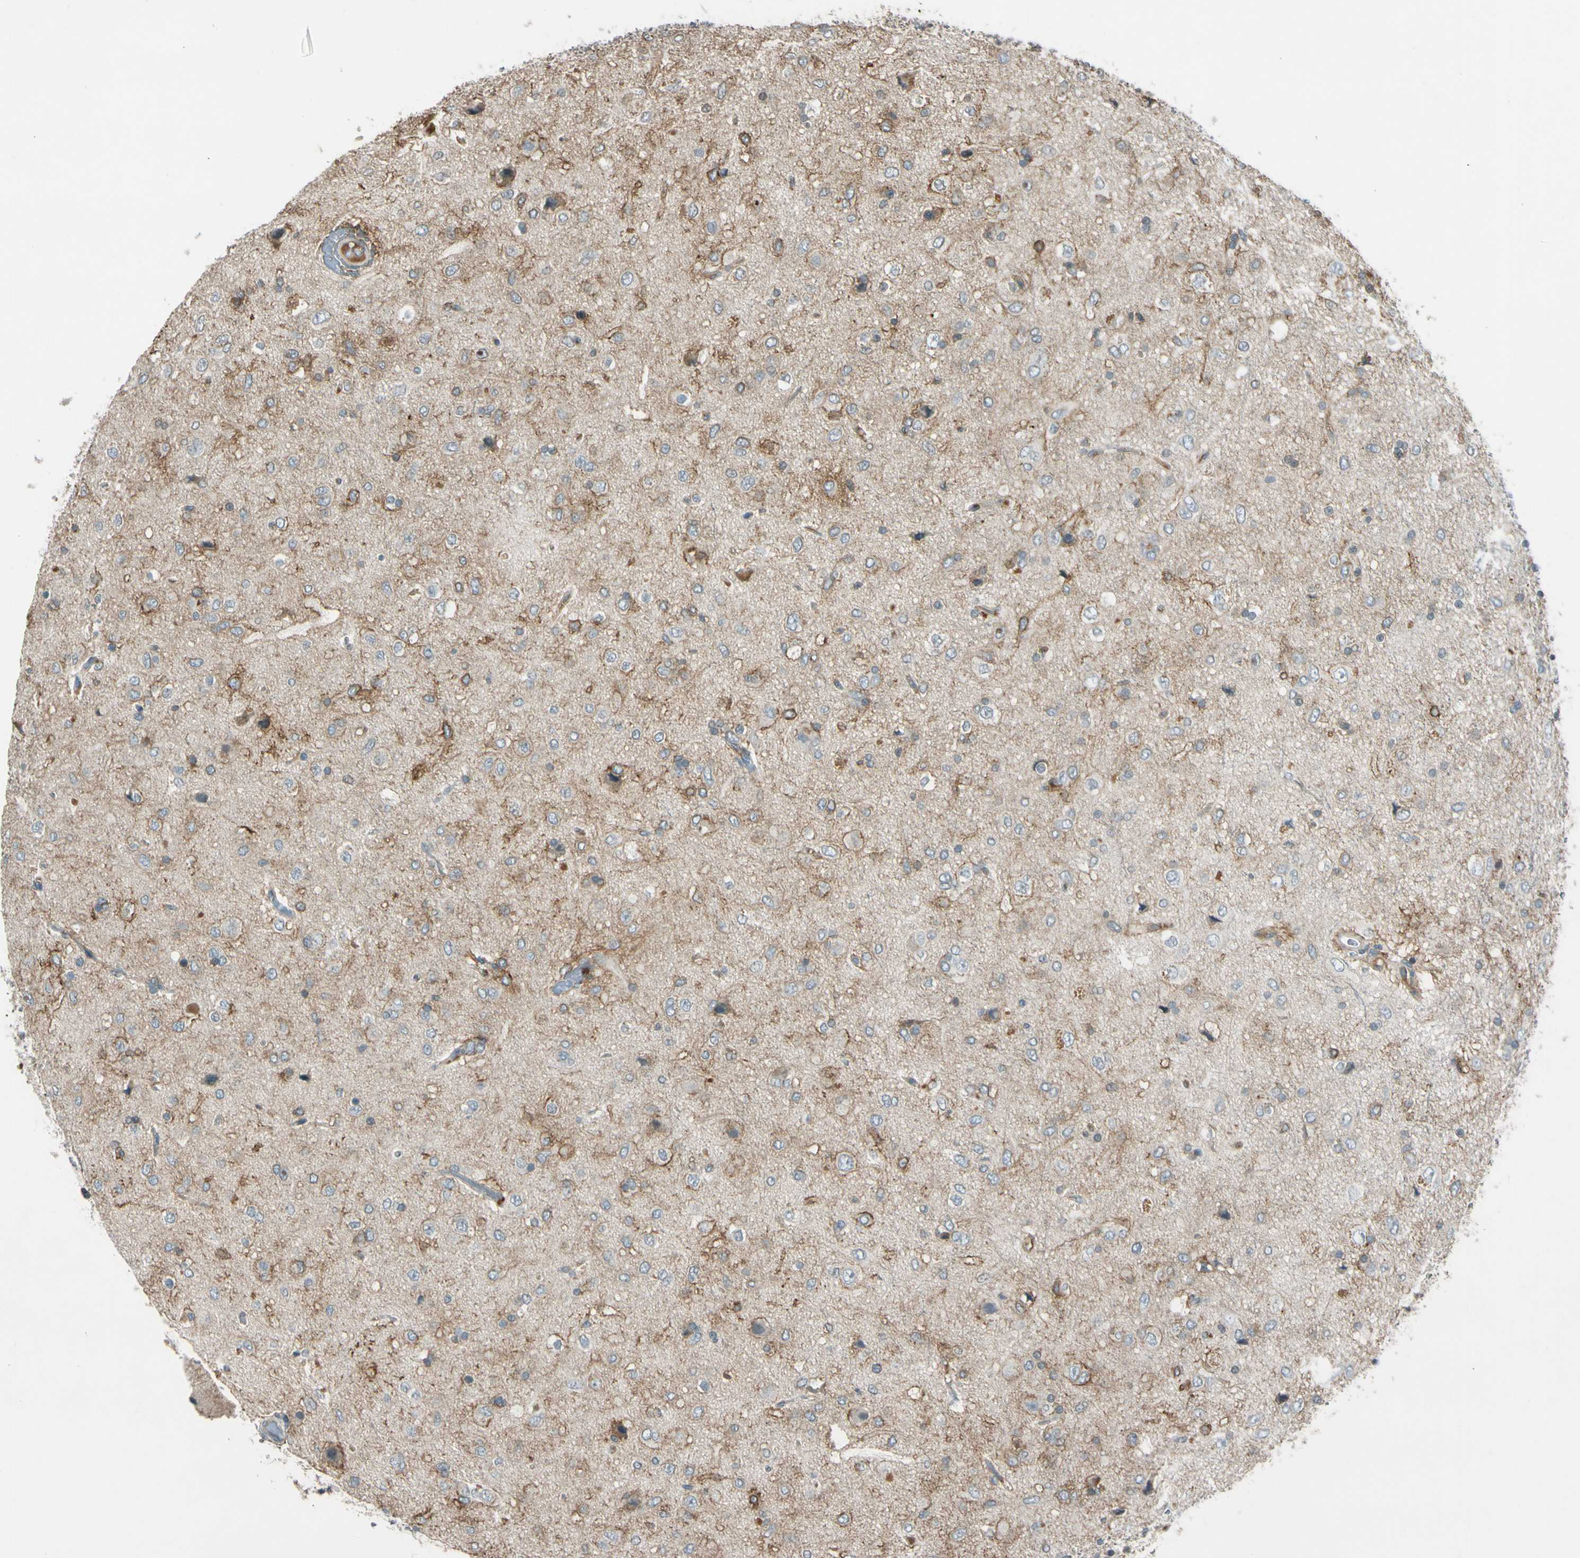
{"staining": {"intensity": "moderate", "quantity": "<25%", "location": "cytoplasmic/membranous"}, "tissue": "glioma", "cell_type": "Tumor cells", "image_type": "cancer", "snomed": [{"axis": "morphology", "description": "Glioma, malignant, Low grade"}, {"axis": "topography", "description": "Brain"}], "caption": "DAB immunohistochemical staining of human glioma displays moderate cytoplasmic/membranous protein expression in approximately <25% of tumor cells. Immunohistochemistry (ihc) stains the protein in brown and the nuclei are stained blue.", "gene": "PDPN", "patient": {"sex": "male", "age": 77}}